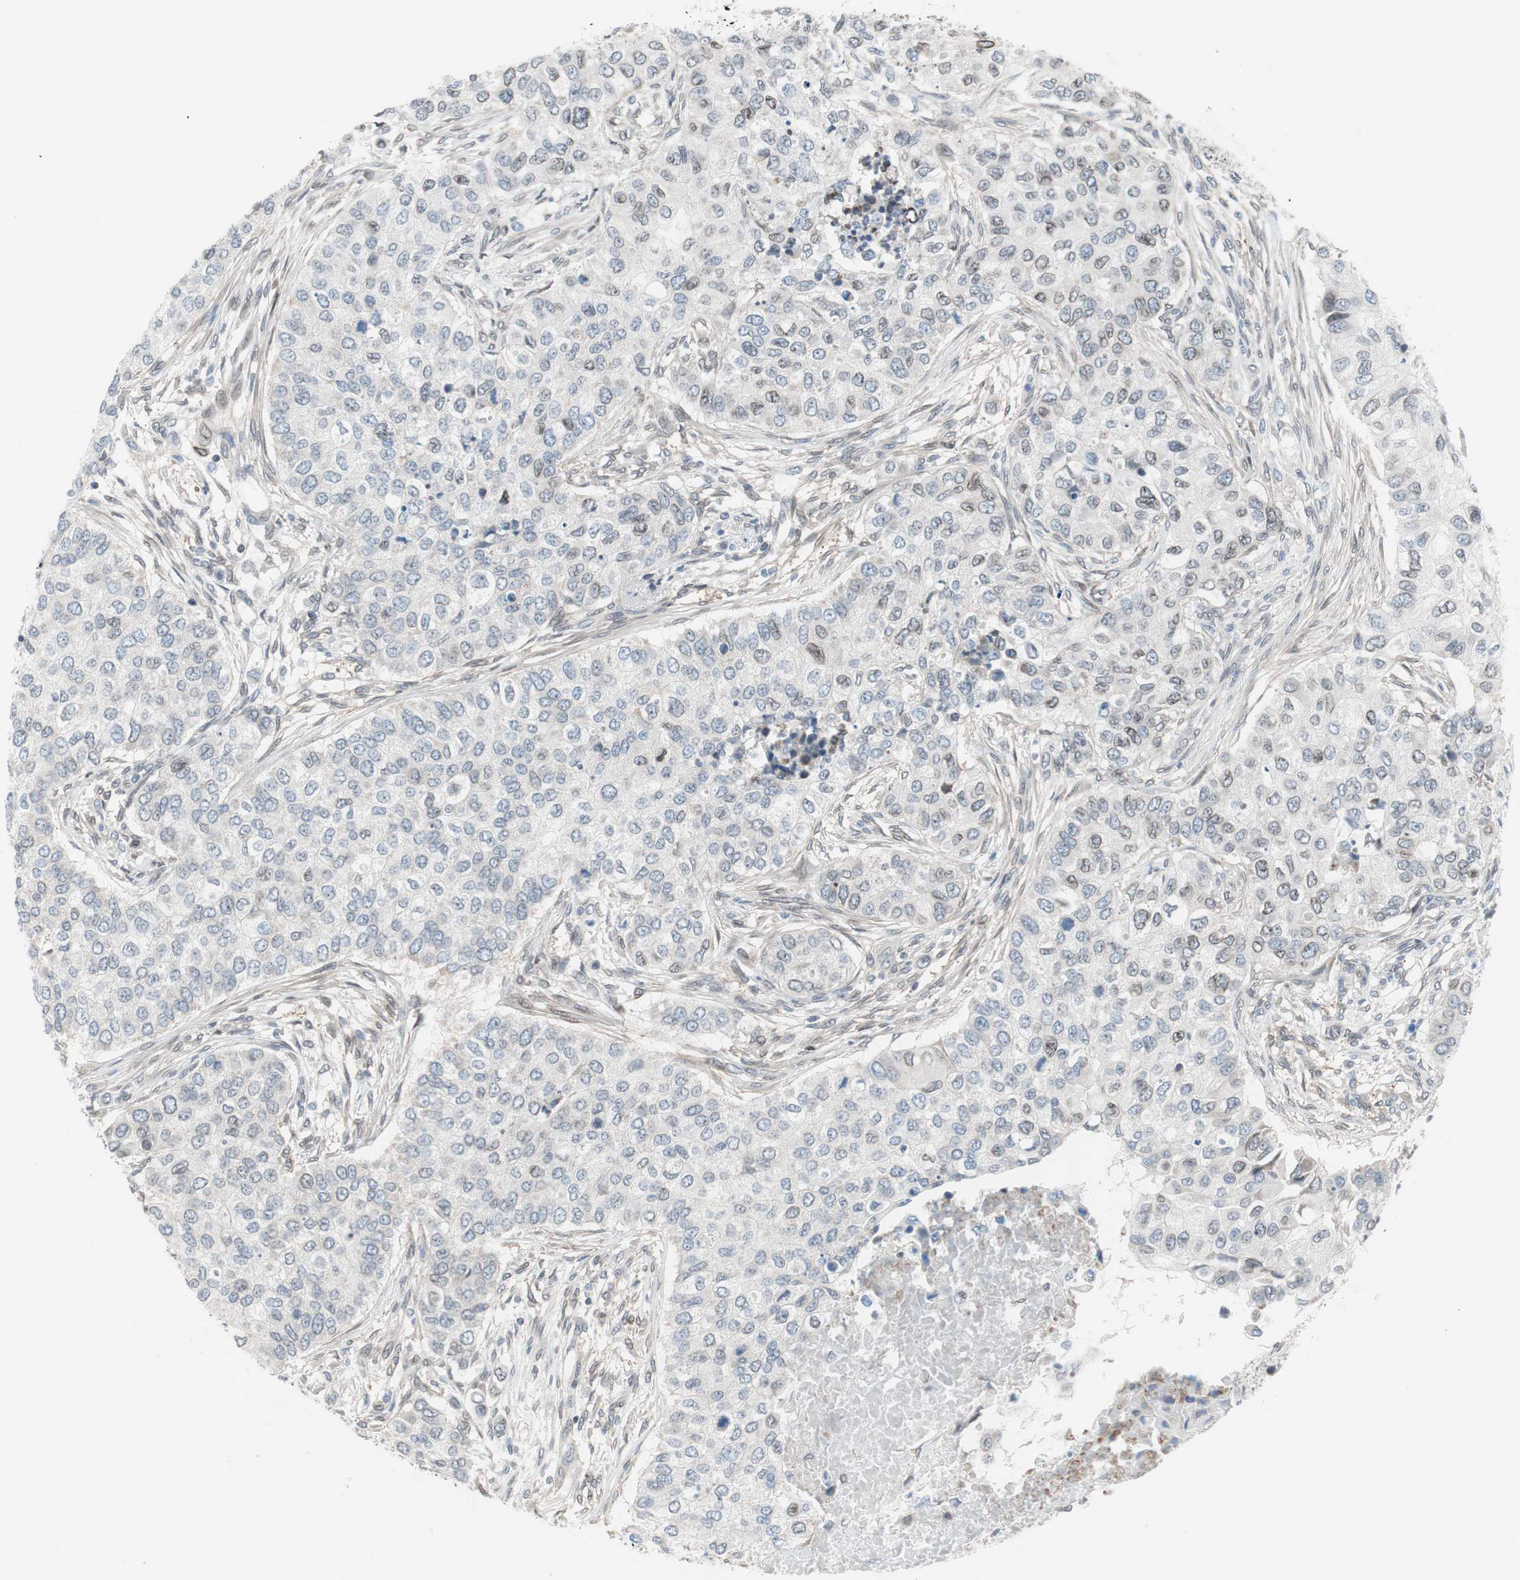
{"staining": {"intensity": "negative", "quantity": "none", "location": "none"}, "tissue": "breast cancer", "cell_type": "Tumor cells", "image_type": "cancer", "snomed": [{"axis": "morphology", "description": "Normal tissue, NOS"}, {"axis": "morphology", "description": "Duct carcinoma"}, {"axis": "topography", "description": "Breast"}], "caption": "Micrograph shows no protein staining in tumor cells of breast cancer (intraductal carcinoma) tissue.", "gene": "ARNT2", "patient": {"sex": "female", "age": 49}}